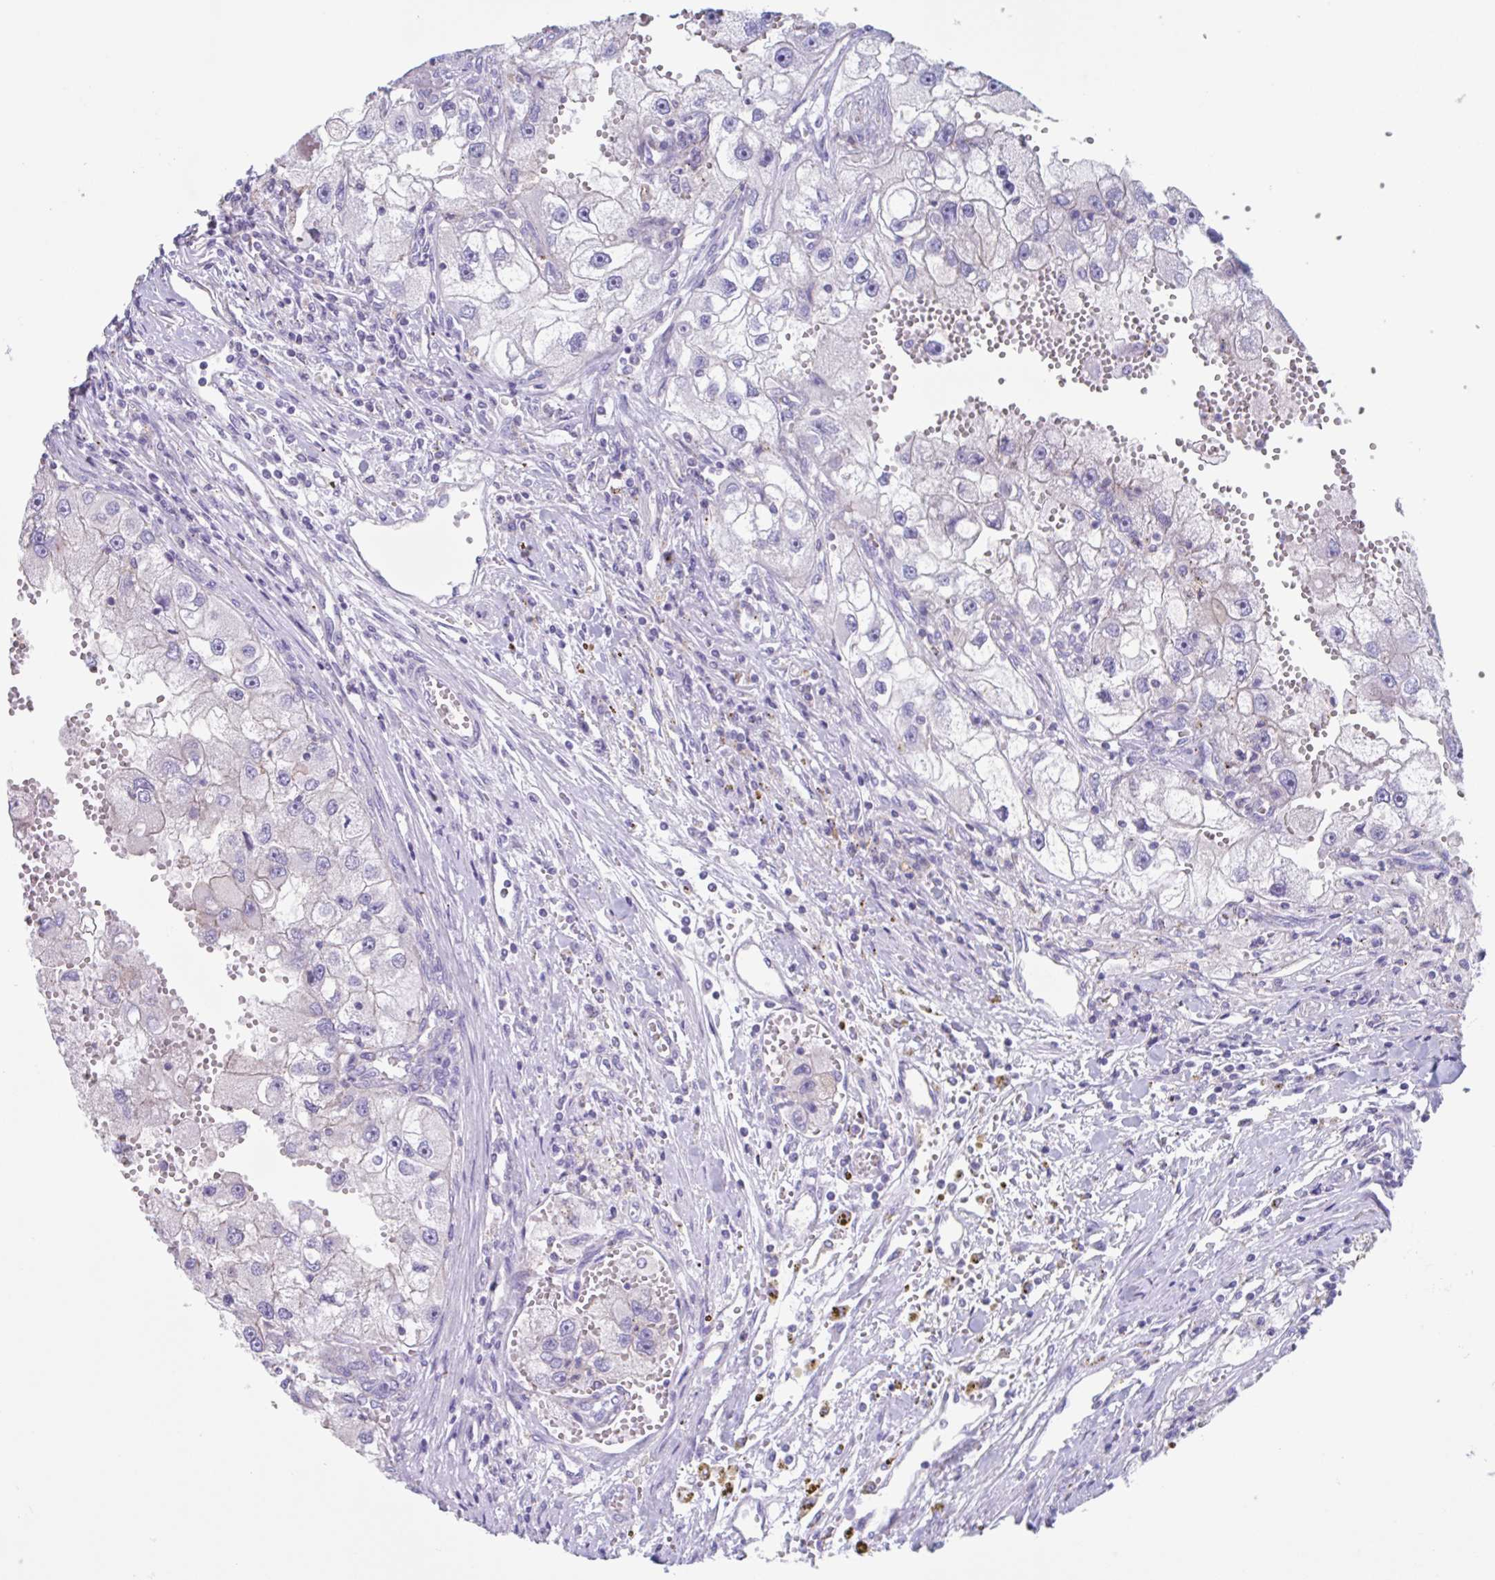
{"staining": {"intensity": "negative", "quantity": "none", "location": "none"}, "tissue": "renal cancer", "cell_type": "Tumor cells", "image_type": "cancer", "snomed": [{"axis": "morphology", "description": "Adenocarcinoma, NOS"}, {"axis": "topography", "description": "Kidney"}], "caption": "Micrograph shows no protein positivity in tumor cells of renal cancer (adenocarcinoma) tissue.", "gene": "CHMP5", "patient": {"sex": "male", "age": 63}}